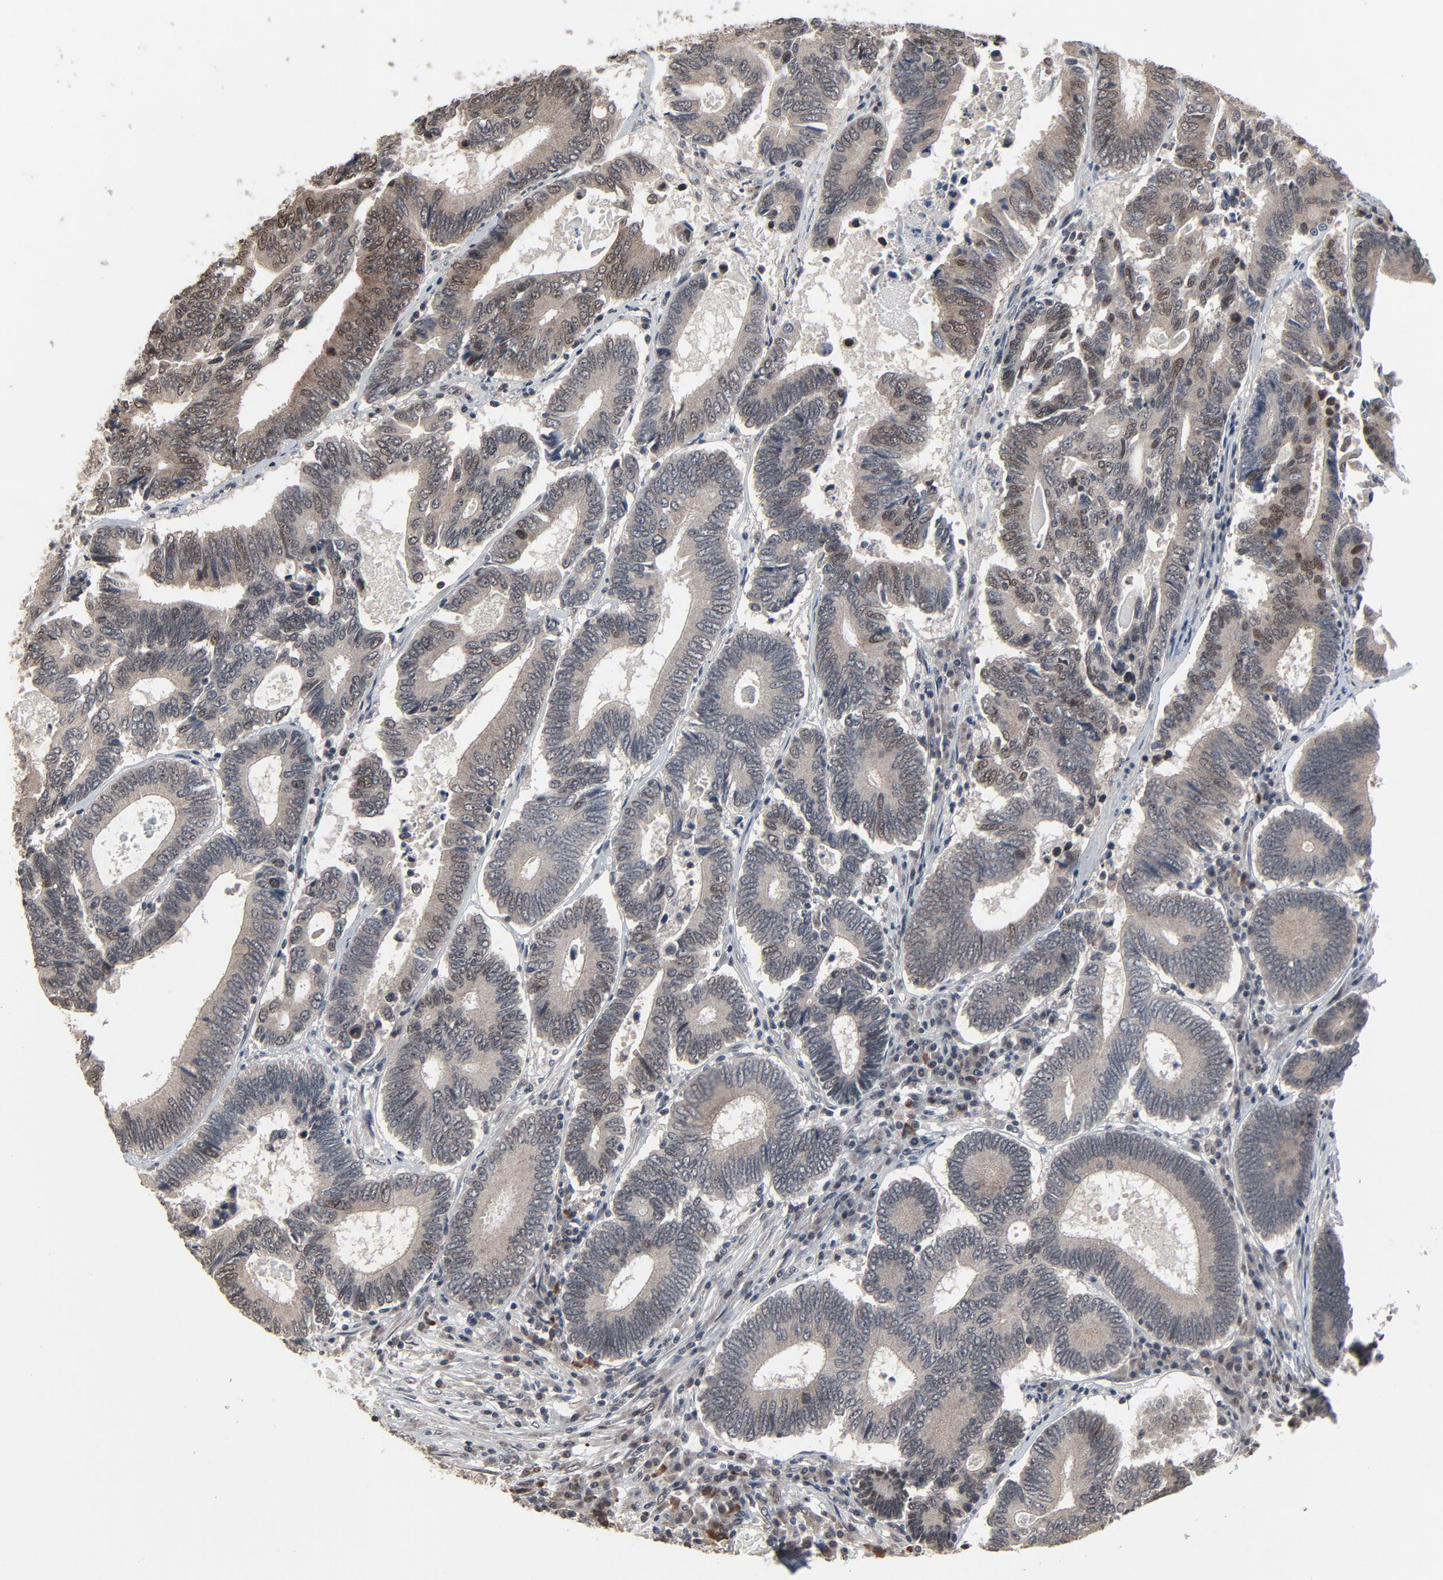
{"staining": {"intensity": "moderate", "quantity": "25%-75%", "location": "cytoplasmic/membranous,nuclear"}, "tissue": "colorectal cancer", "cell_type": "Tumor cells", "image_type": "cancer", "snomed": [{"axis": "morphology", "description": "Adenocarcinoma, NOS"}, {"axis": "topography", "description": "Colon"}], "caption": "Colorectal cancer stained with IHC shows moderate cytoplasmic/membranous and nuclear staining in about 25%-75% of tumor cells.", "gene": "POM121", "patient": {"sex": "female", "age": 78}}